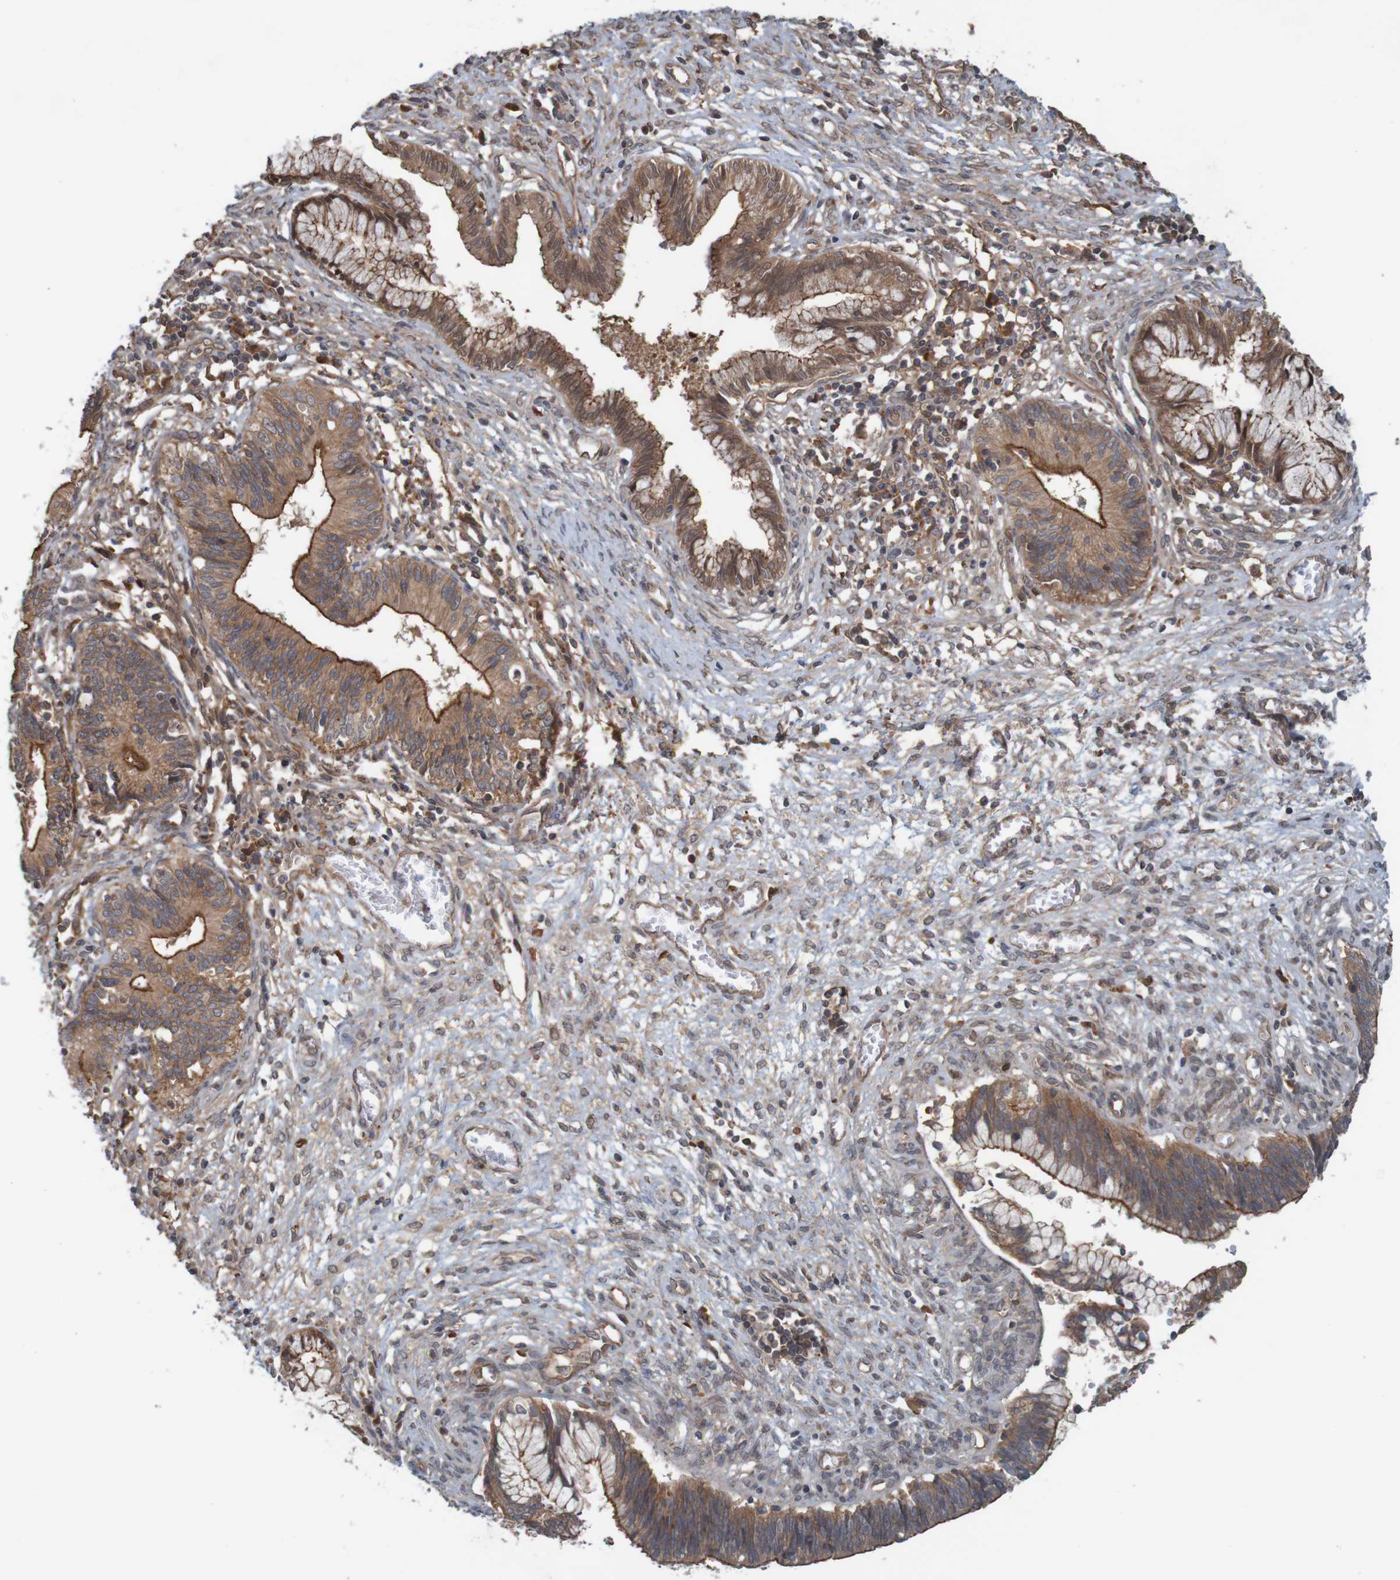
{"staining": {"intensity": "moderate", "quantity": ">75%", "location": "cytoplasmic/membranous"}, "tissue": "cervical cancer", "cell_type": "Tumor cells", "image_type": "cancer", "snomed": [{"axis": "morphology", "description": "Adenocarcinoma, NOS"}, {"axis": "topography", "description": "Cervix"}], "caption": "About >75% of tumor cells in human cervical cancer display moderate cytoplasmic/membranous protein staining as visualized by brown immunohistochemical staining.", "gene": "ARHGEF11", "patient": {"sex": "female", "age": 44}}